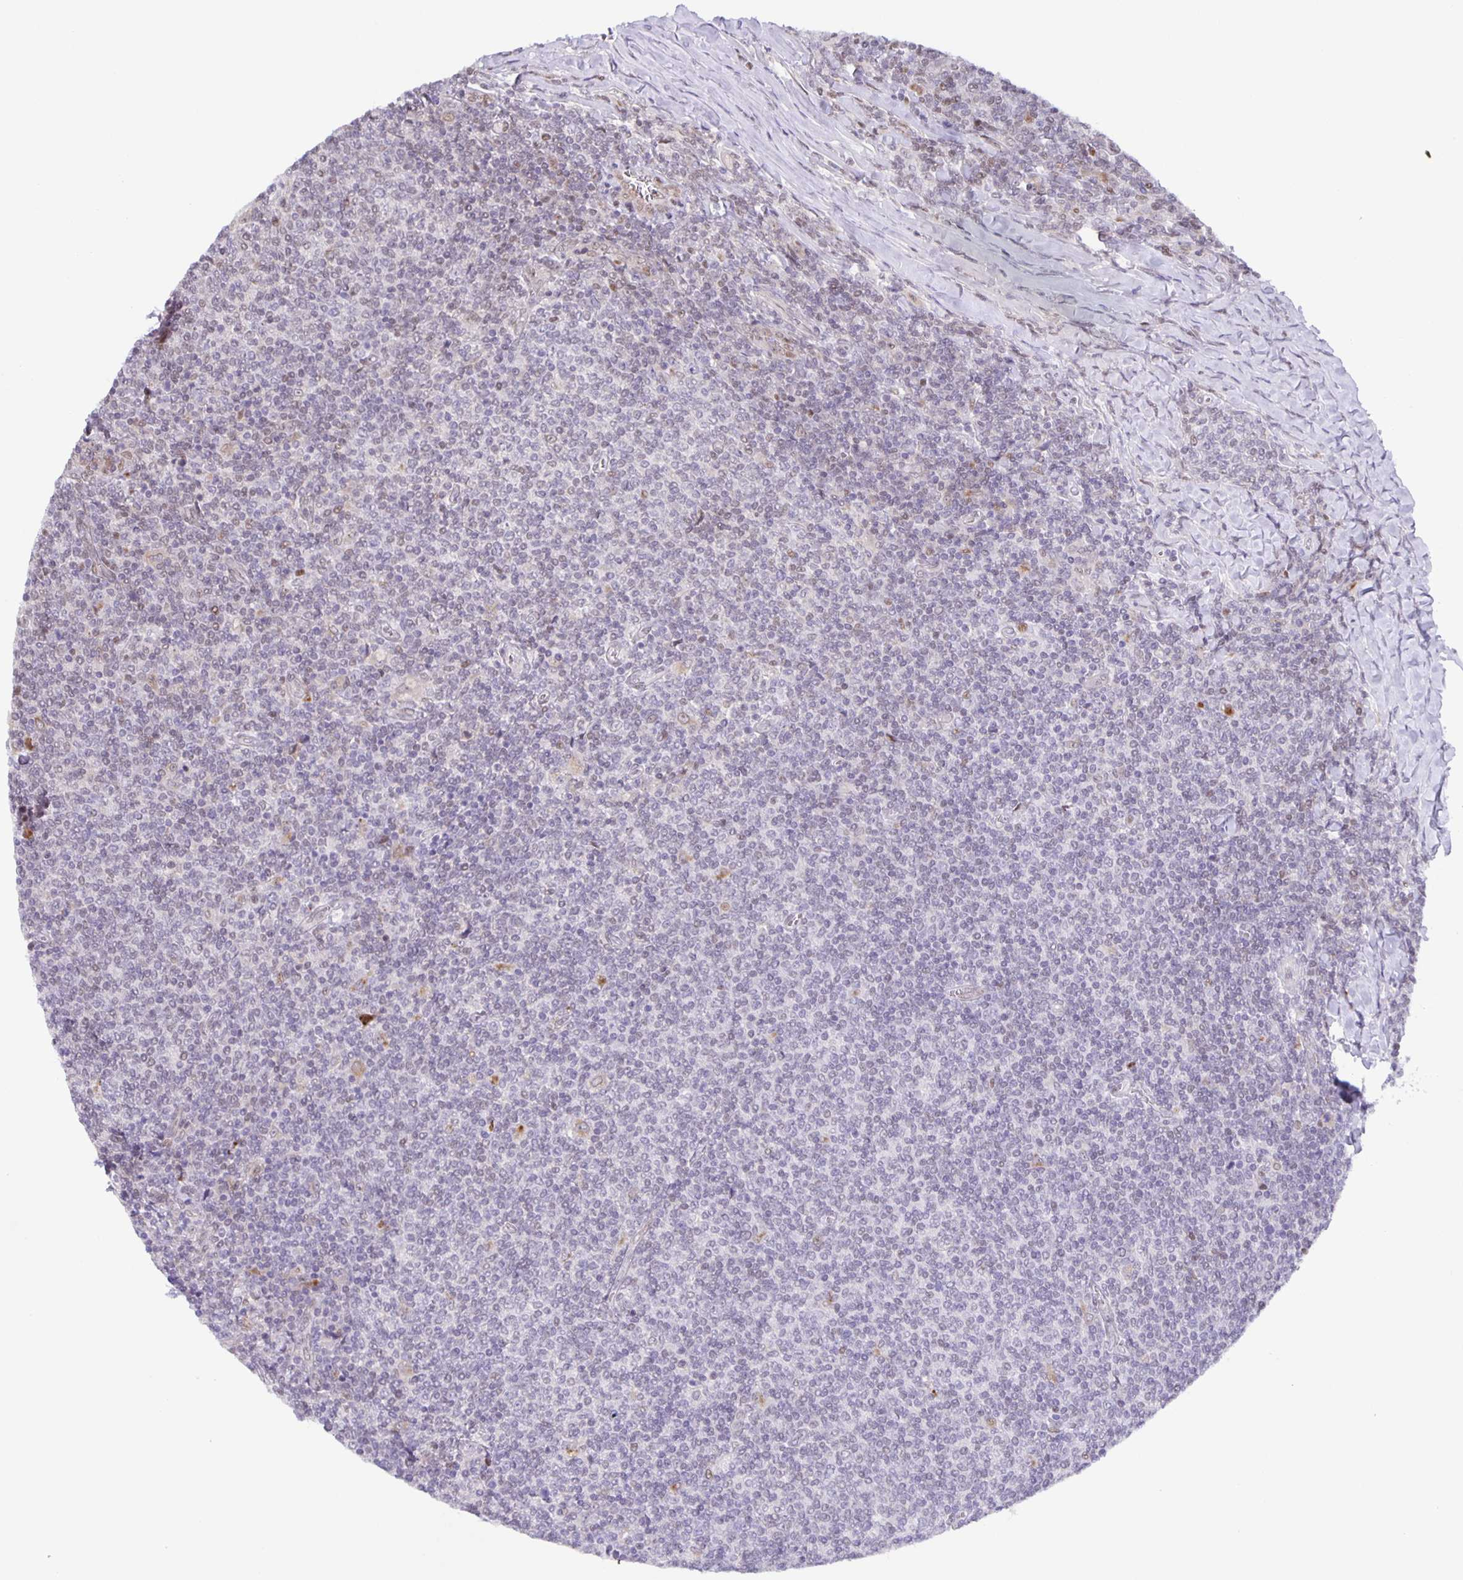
{"staining": {"intensity": "negative", "quantity": "none", "location": "none"}, "tissue": "lymphoma", "cell_type": "Tumor cells", "image_type": "cancer", "snomed": [{"axis": "morphology", "description": "Malignant lymphoma, non-Hodgkin's type, Low grade"}, {"axis": "topography", "description": "Lymph node"}], "caption": "IHC micrograph of human low-grade malignant lymphoma, non-Hodgkin's type stained for a protein (brown), which shows no staining in tumor cells.", "gene": "MAPK12", "patient": {"sex": "male", "age": 52}}